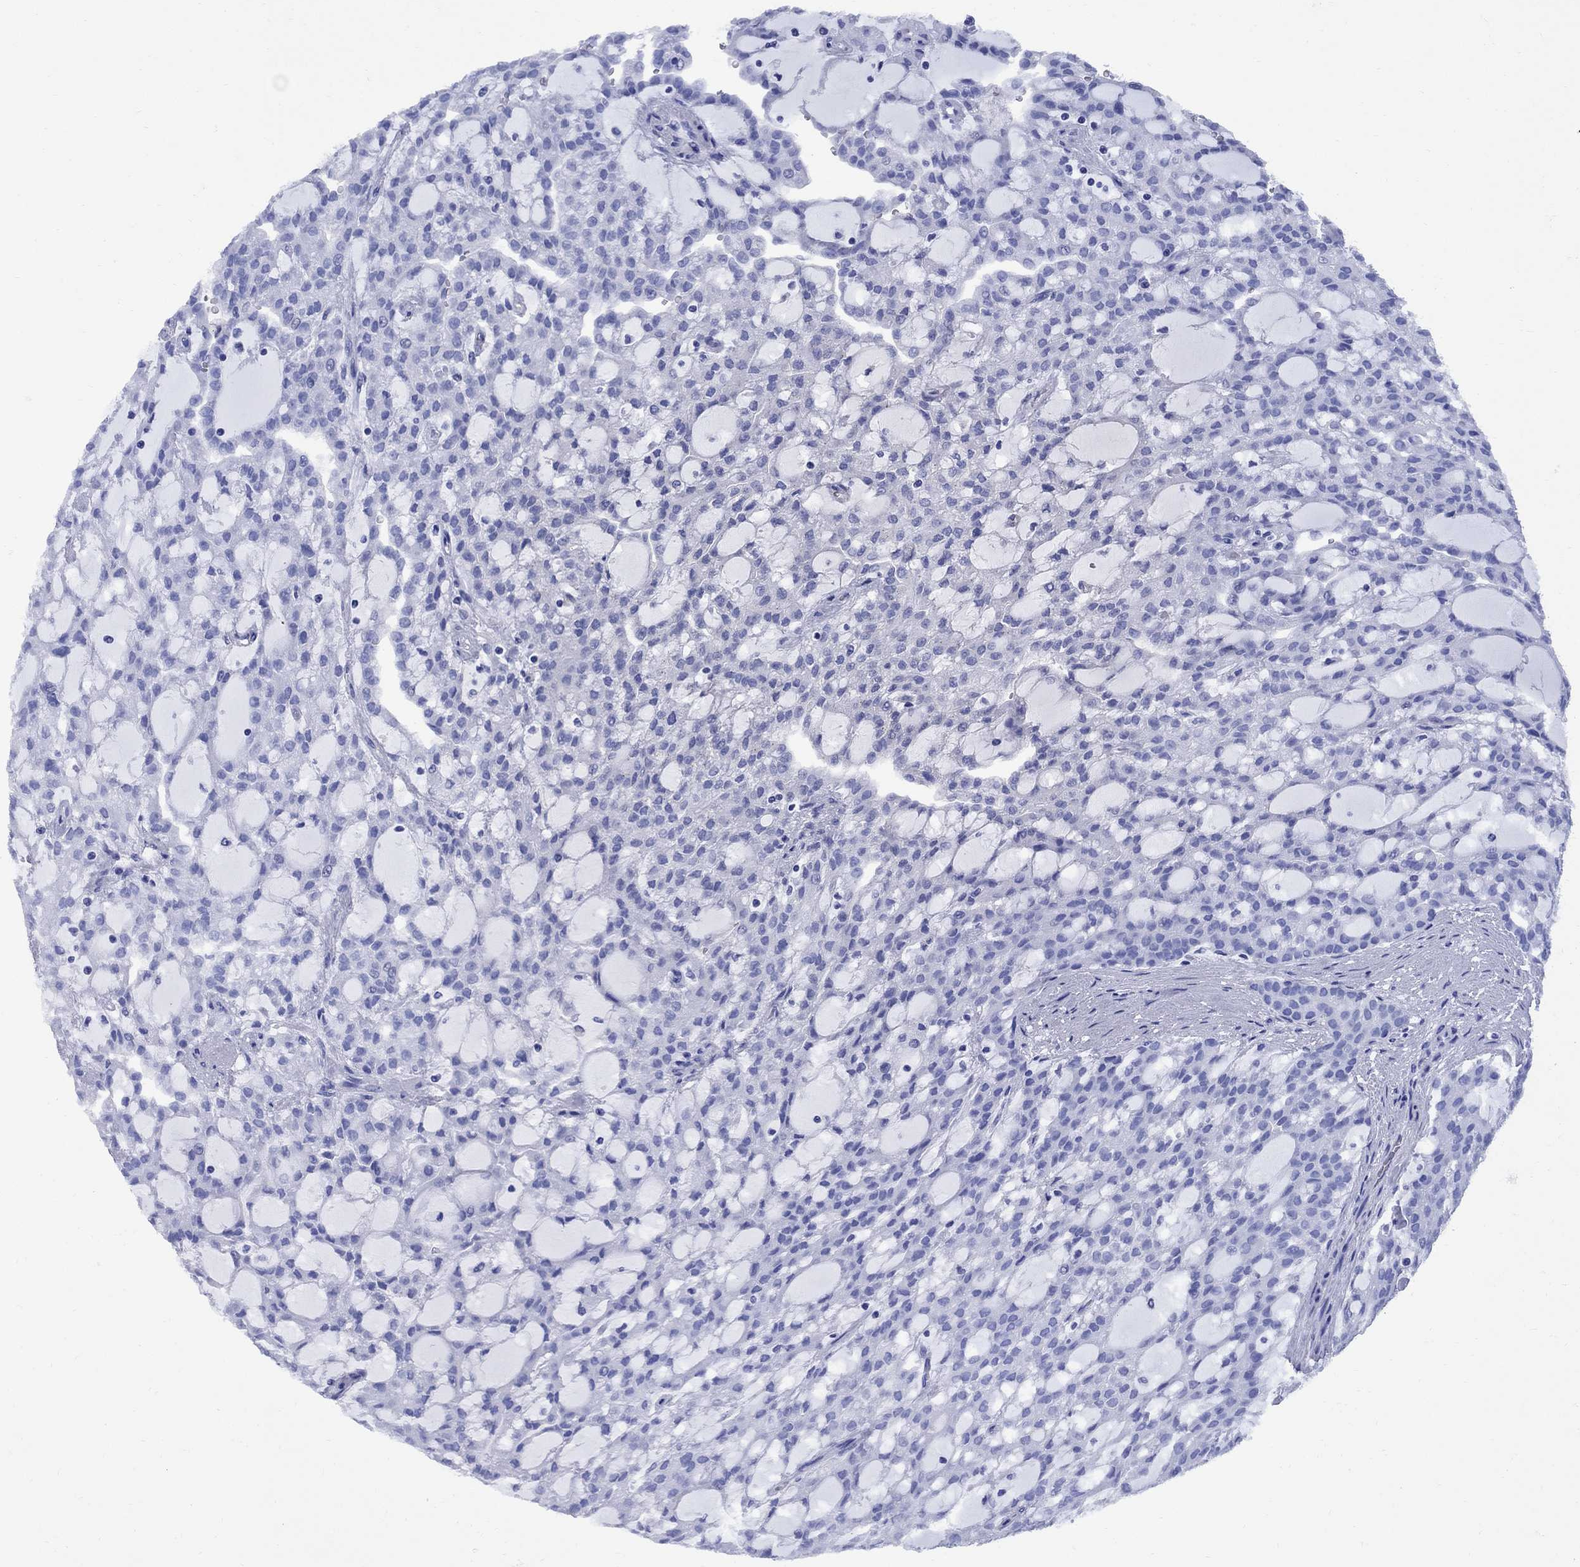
{"staining": {"intensity": "negative", "quantity": "none", "location": "none"}, "tissue": "renal cancer", "cell_type": "Tumor cells", "image_type": "cancer", "snomed": [{"axis": "morphology", "description": "Adenocarcinoma, NOS"}, {"axis": "topography", "description": "Kidney"}], "caption": "Image shows no protein positivity in tumor cells of renal cancer (adenocarcinoma) tissue.", "gene": "SMCP", "patient": {"sex": "male", "age": 63}}